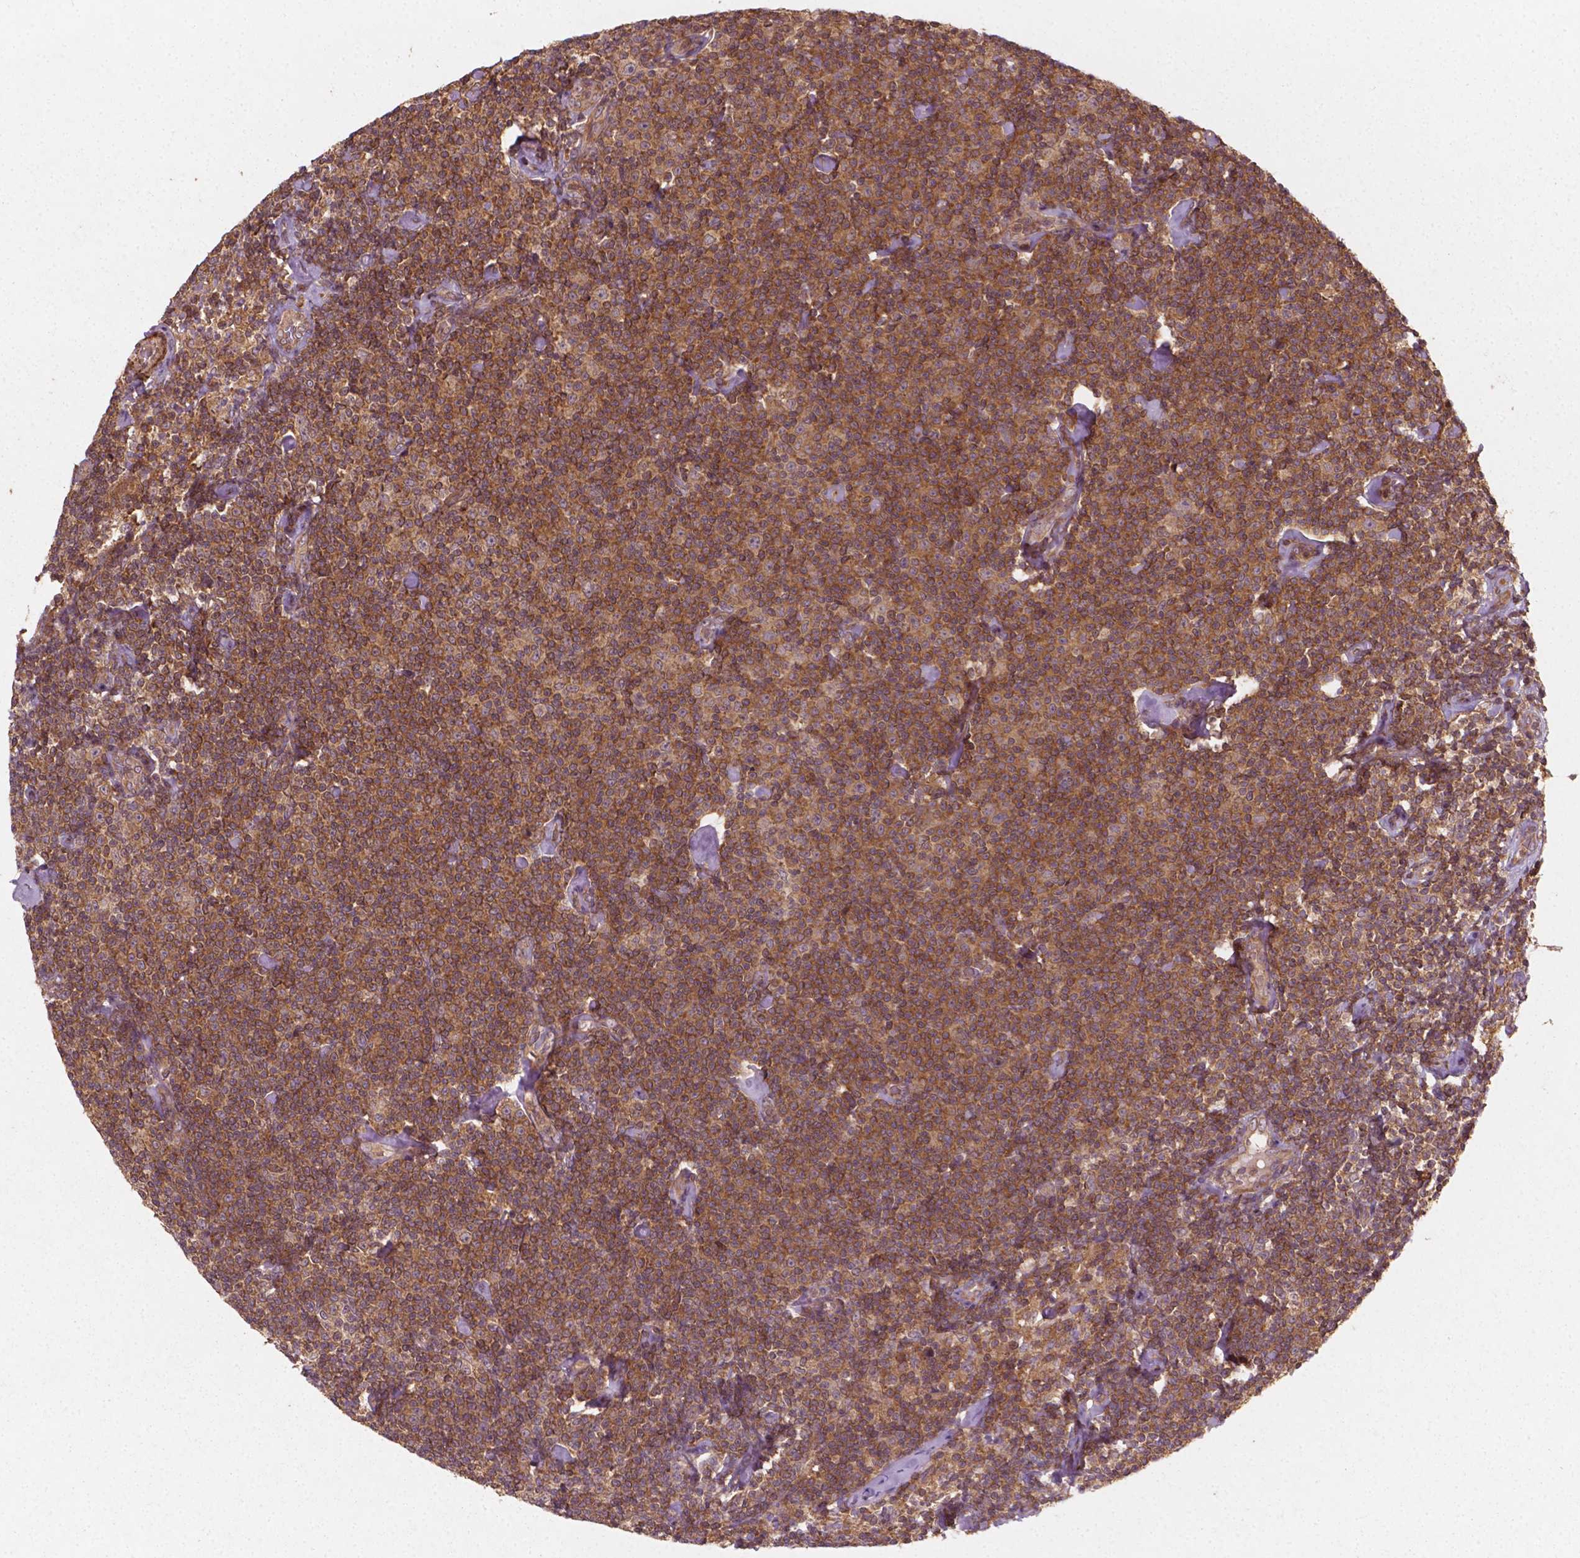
{"staining": {"intensity": "moderate", "quantity": ">75%", "location": "cytoplasmic/membranous"}, "tissue": "lymphoma", "cell_type": "Tumor cells", "image_type": "cancer", "snomed": [{"axis": "morphology", "description": "Malignant lymphoma, non-Hodgkin's type, Low grade"}, {"axis": "topography", "description": "Lymph node"}], "caption": "Lymphoma stained for a protein reveals moderate cytoplasmic/membranous positivity in tumor cells.", "gene": "CYFIP2", "patient": {"sex": "male", "age": 81}}